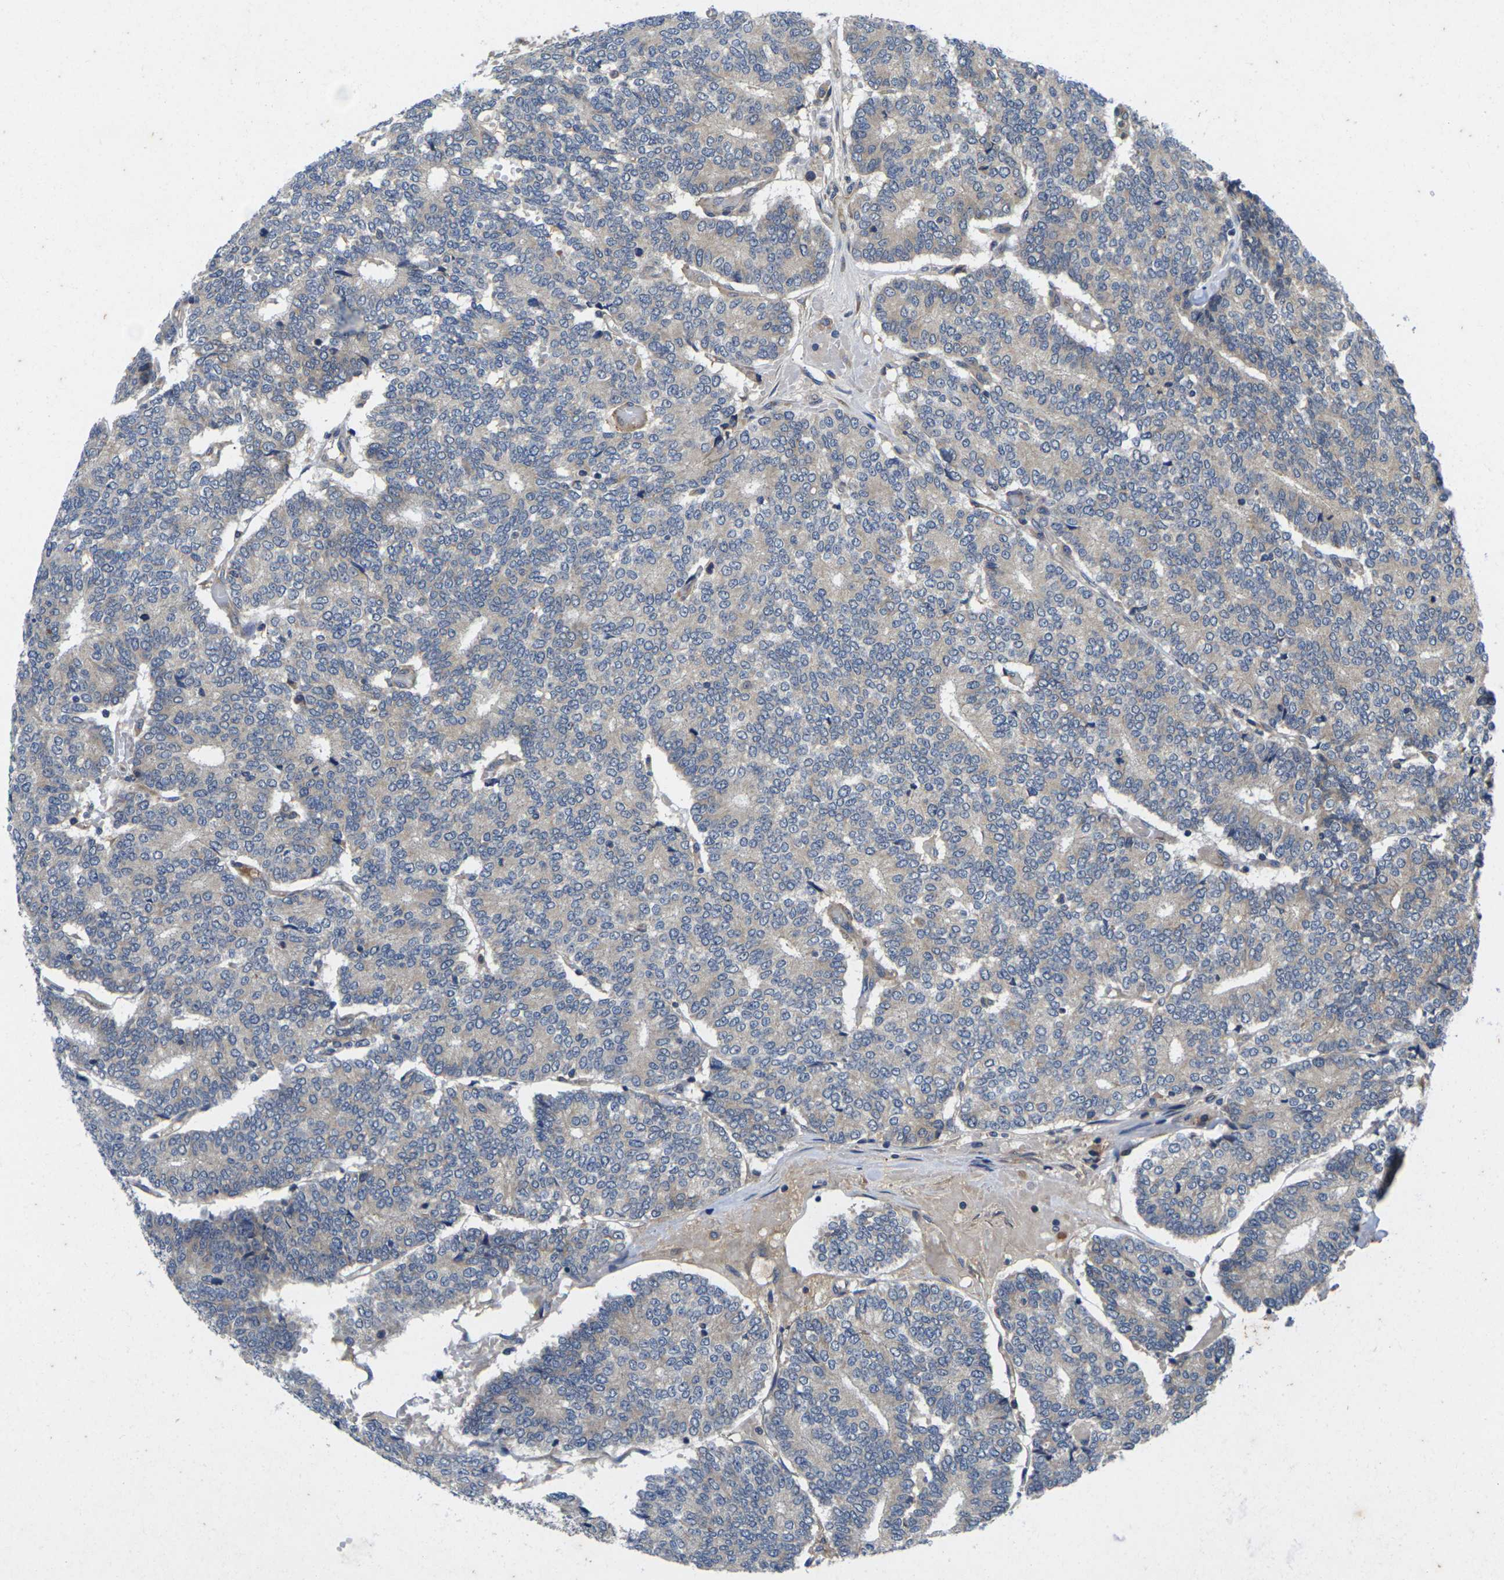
{"staining": {"intensity": "negative", "quantity": "none", "location": "none"}, "tissue": "prostate cancer", "cell_type": "Tumor cells", "image_type": "cancer", "snomed": [{"axis": "morphology", "description": "Normal tissue, NOS"}, {"axis": "morphology", "description": "Adenocarcinoma, High grade"}, {"axis": "topography", "description": "Prostate"}, {"axis": "topography", "description": "Seminal veicle"}], "caption": "High power microscopy image of an IHC image of prostate high-grade adenocarcinoma, revealing no significant expression in tumor cells.", "gene": "KIF1B", "patient": {"sex": "male", "age": 55}}